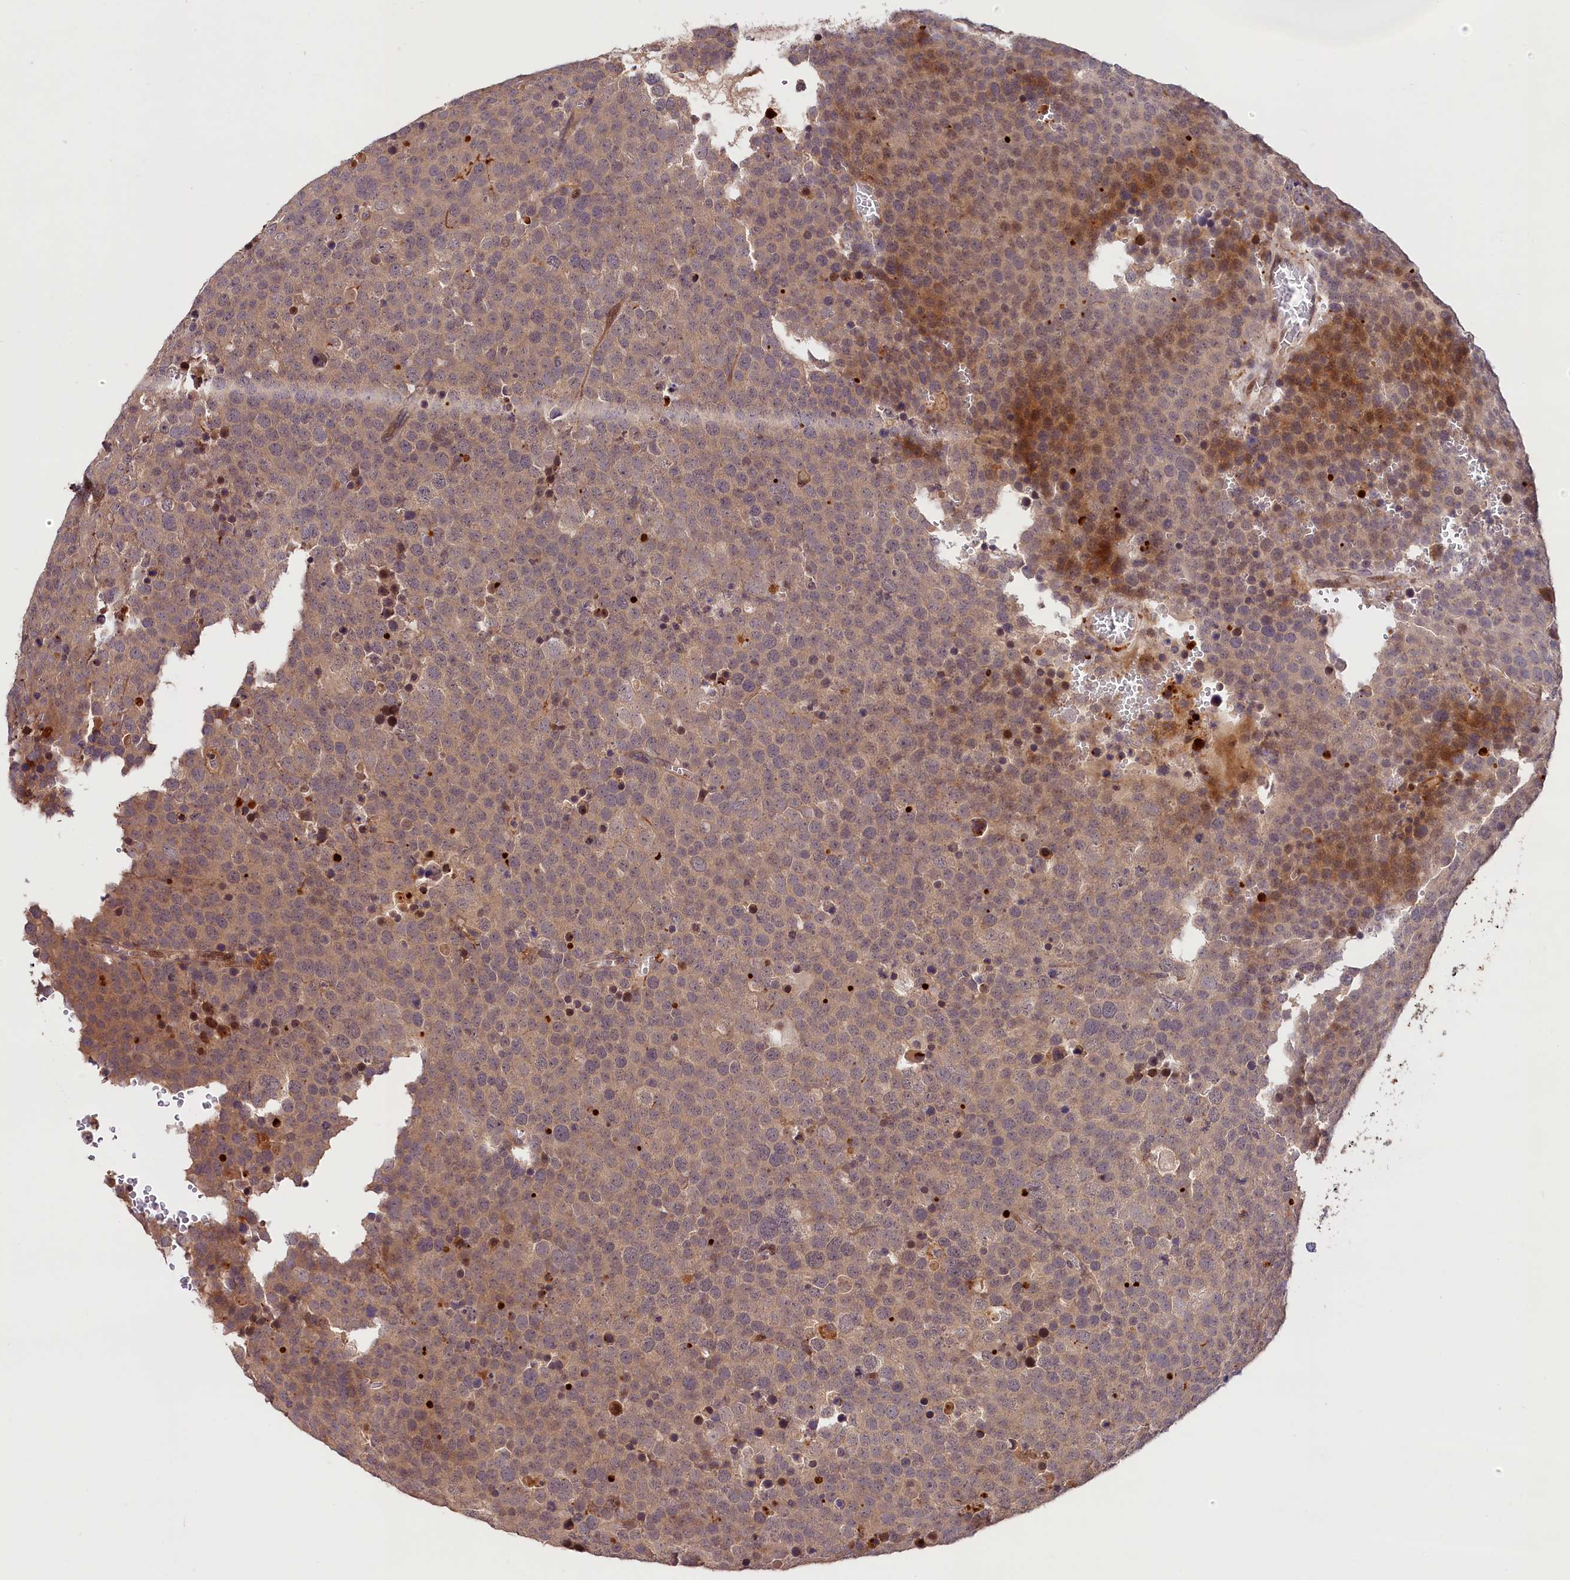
{"staining": {"intensity": "moderate", "quantity": "<25%", "location": "cytoplasmic/membranous,nuclear"}, "tissue": "testis cancer", "cell_type": "Tumor cells", "image_type": "cancer", "snomed": [{"axis": "morphology", "description": "Seminoma, NOS"}, {"axis": "topography", "description": "Testis"}], "caption": "IHC micrograph of human testis seminoma stained for a protein (brown), which displays low levels of moderate cytoplasmic/membranous and nuclear expression in about <25% of tumor cells.", "gene": "CACNA1H", "patient": {"sex": "male", "age": 71}}